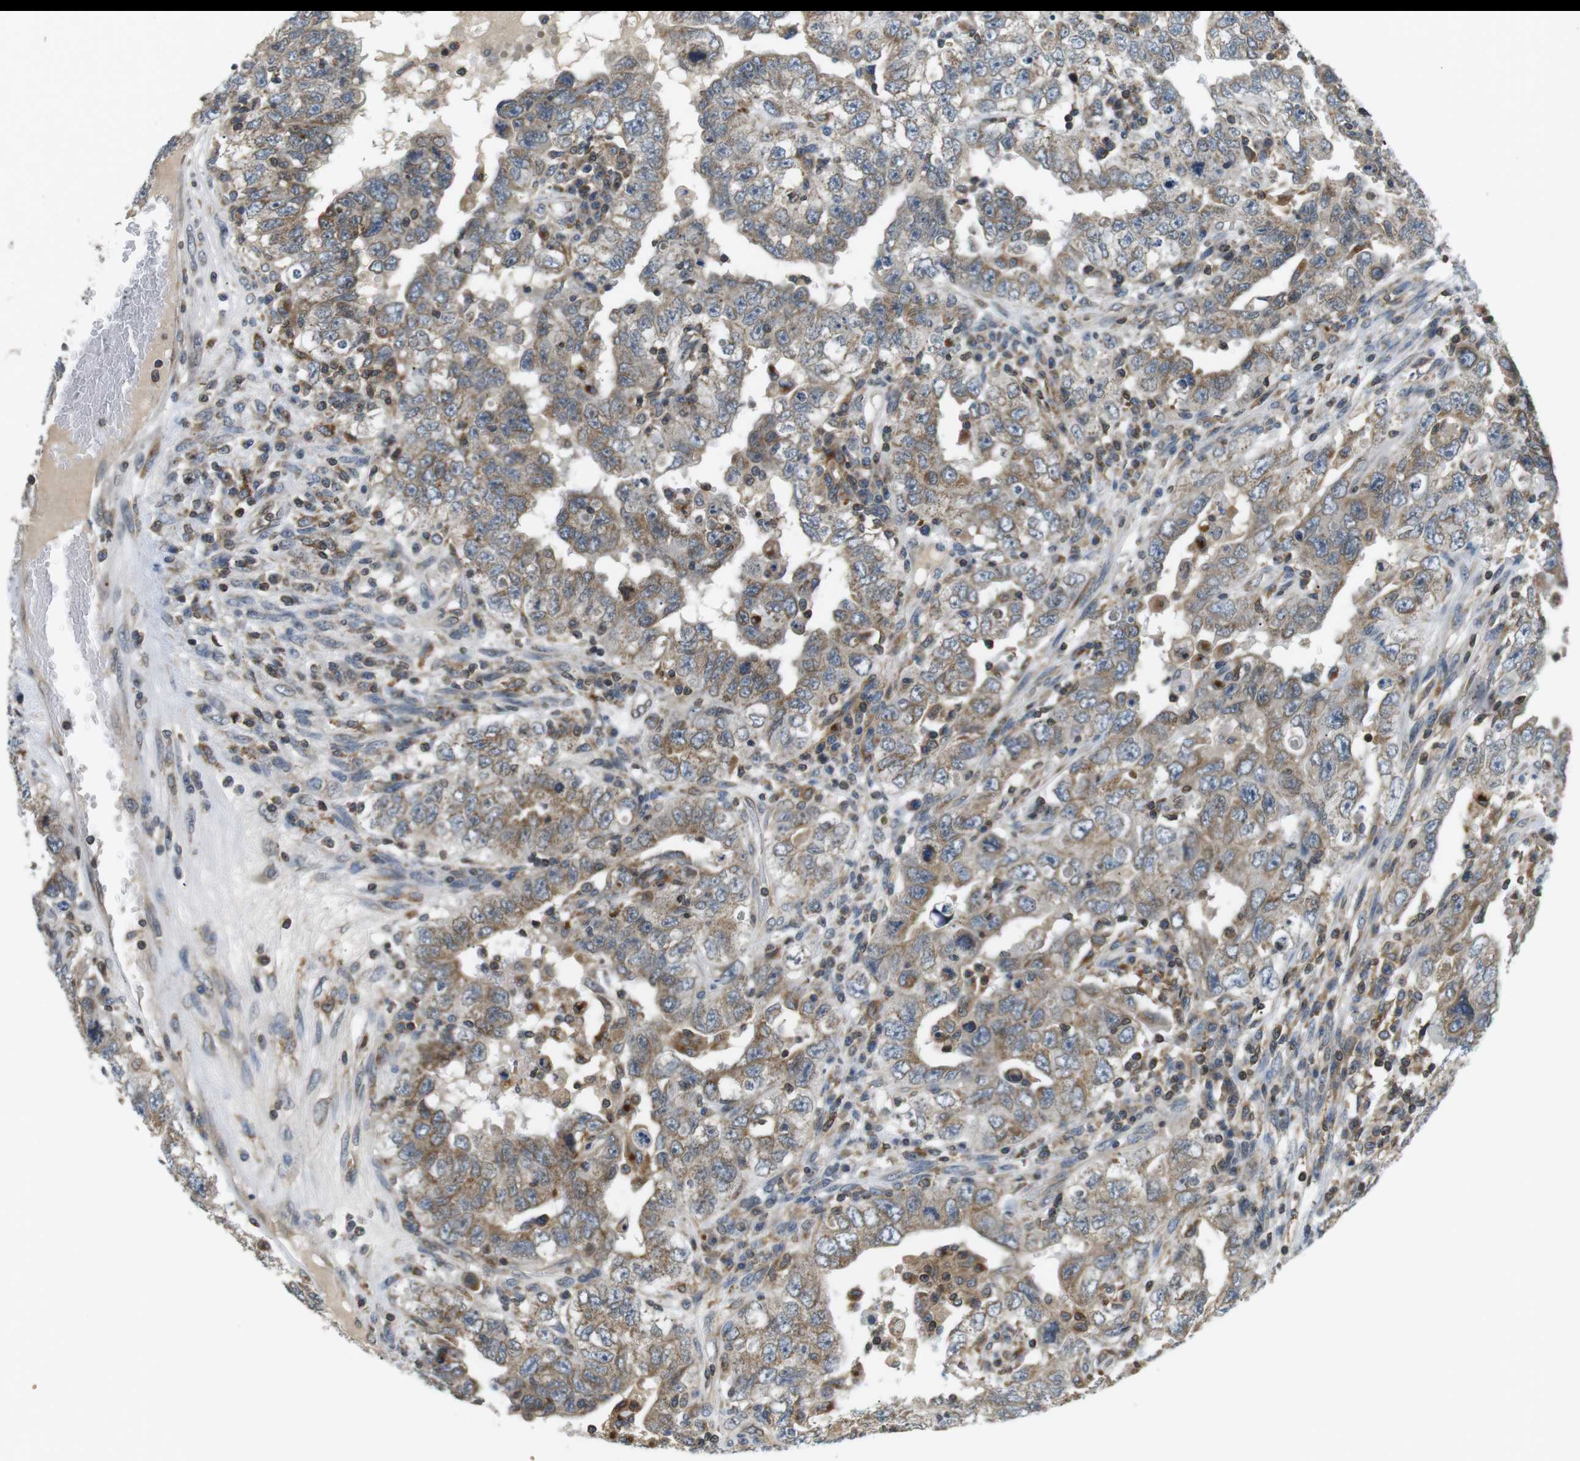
{"staining": {"intensity": "weak", "quantity": "25%-75%", "location": "cytoplasmic/membranous"}, "tissue": "testis cancer", "cell_type": "Tumor cells", "image_type": "cancer", "snomed": [{"axis": "morphology", "description": "Carcinoma, Embryonal, NOS"}, {"axis": "topography", "description": "Testis"}], "caption": "Protein positivity by immunohistochemistry exhibits weak cytoplasmic/membranous staining in about 25%-75% of tumor cells in testis cancer.", "gene": "TMX4", "patient": {"sex": "male", "age": 26}}